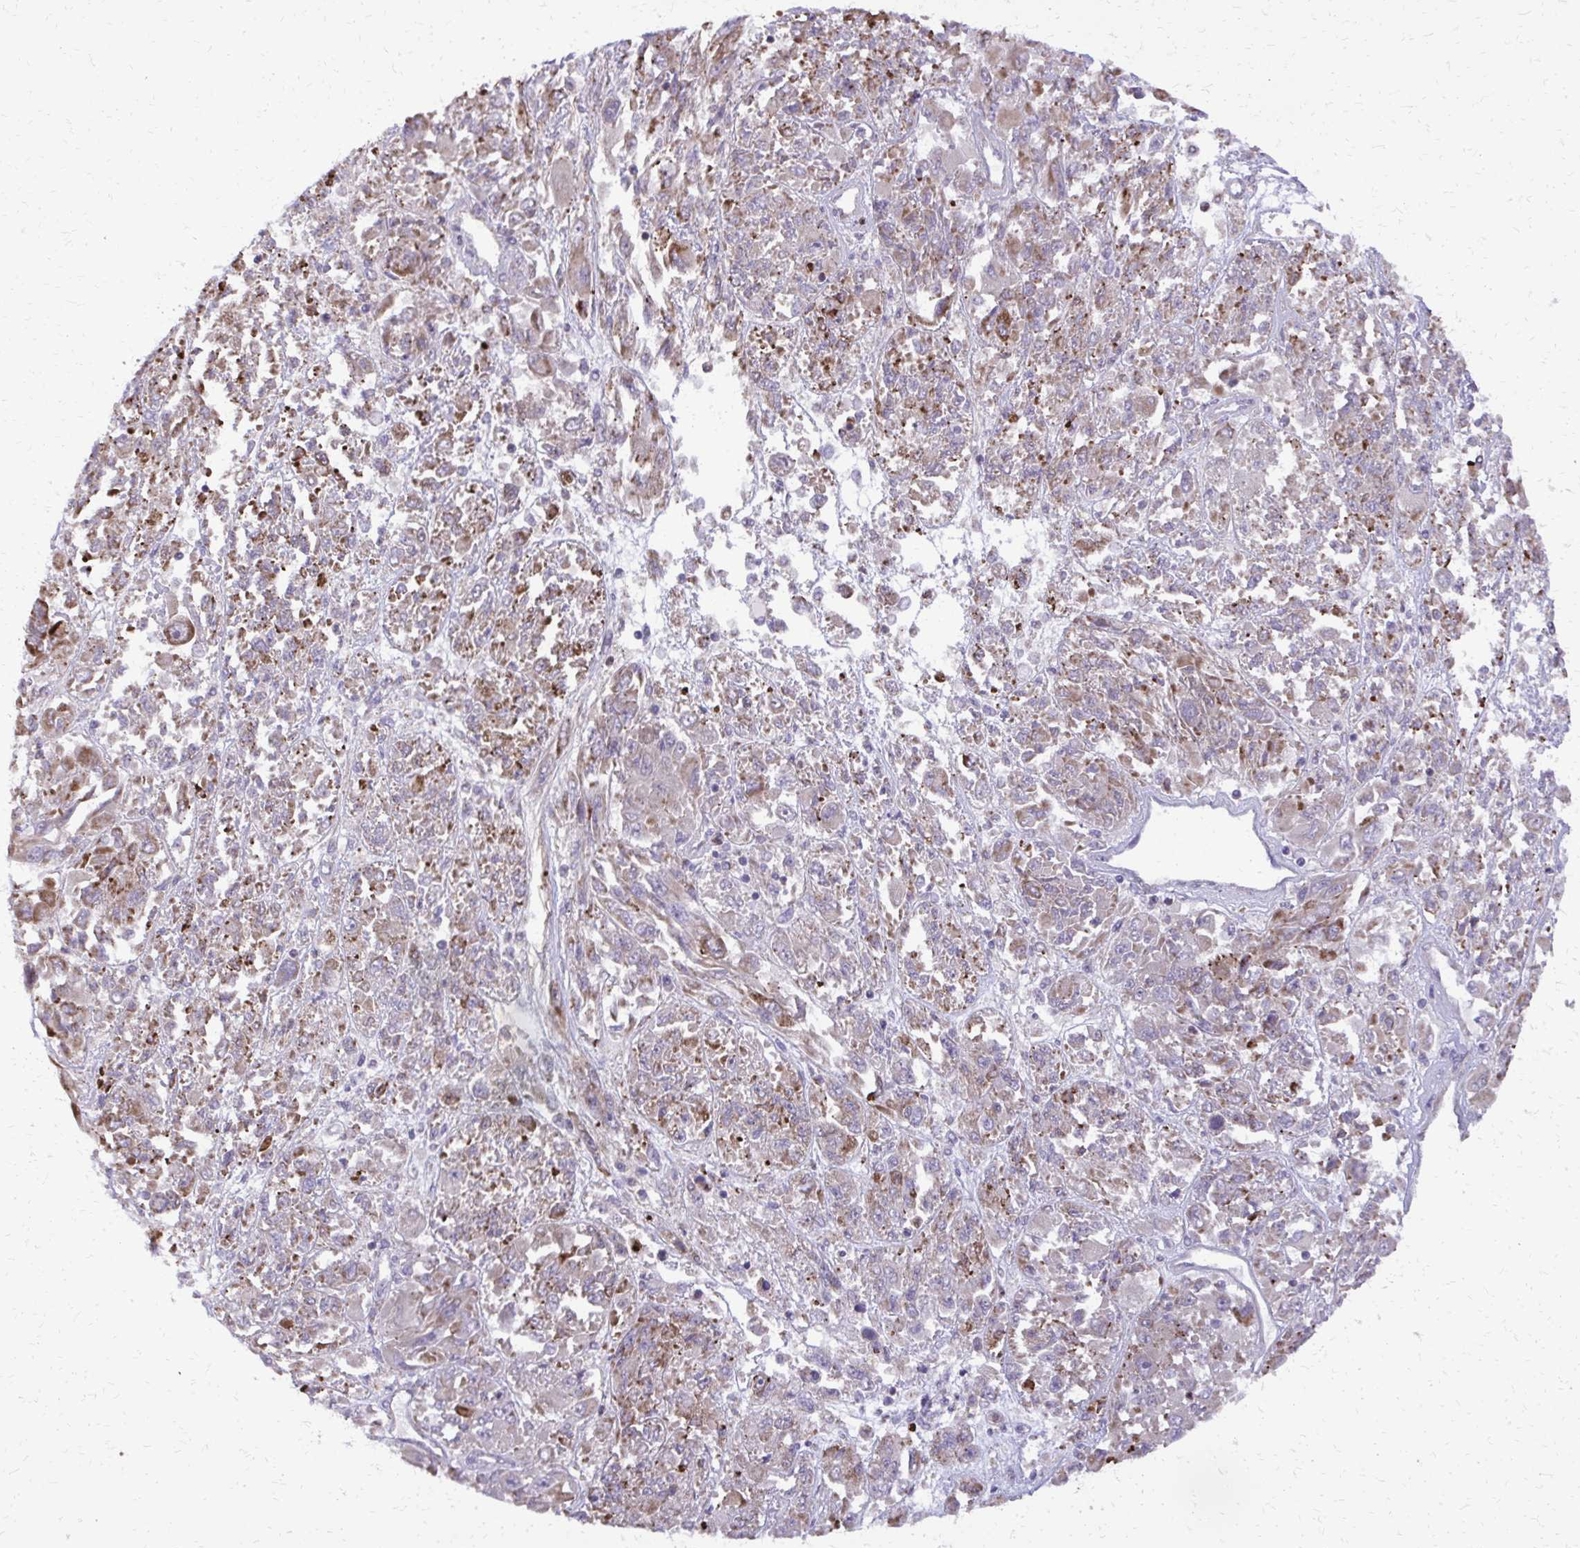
{"staining": {"intensity": "weak", "quantity": "25%-75%", "location": "cytoplasmic/membranous"}, "tissue": "melanoma", "cell_type": "Tumor cells", "image_type": "cancer", "snomed": [{"axis": "morphology", "description": "Malignant melanoma, NOS"}, {"axis": "topography", "description": "Skin"}], "caption": "This micrograph shows immunohistochemistry (IHC) staining of human melanoma, with low weak cytoplasmic/membranous staining in about 25%-75% of tumor cells.", "gene": "ABCC3", "patient": {"sex": "female", "age": 91}}